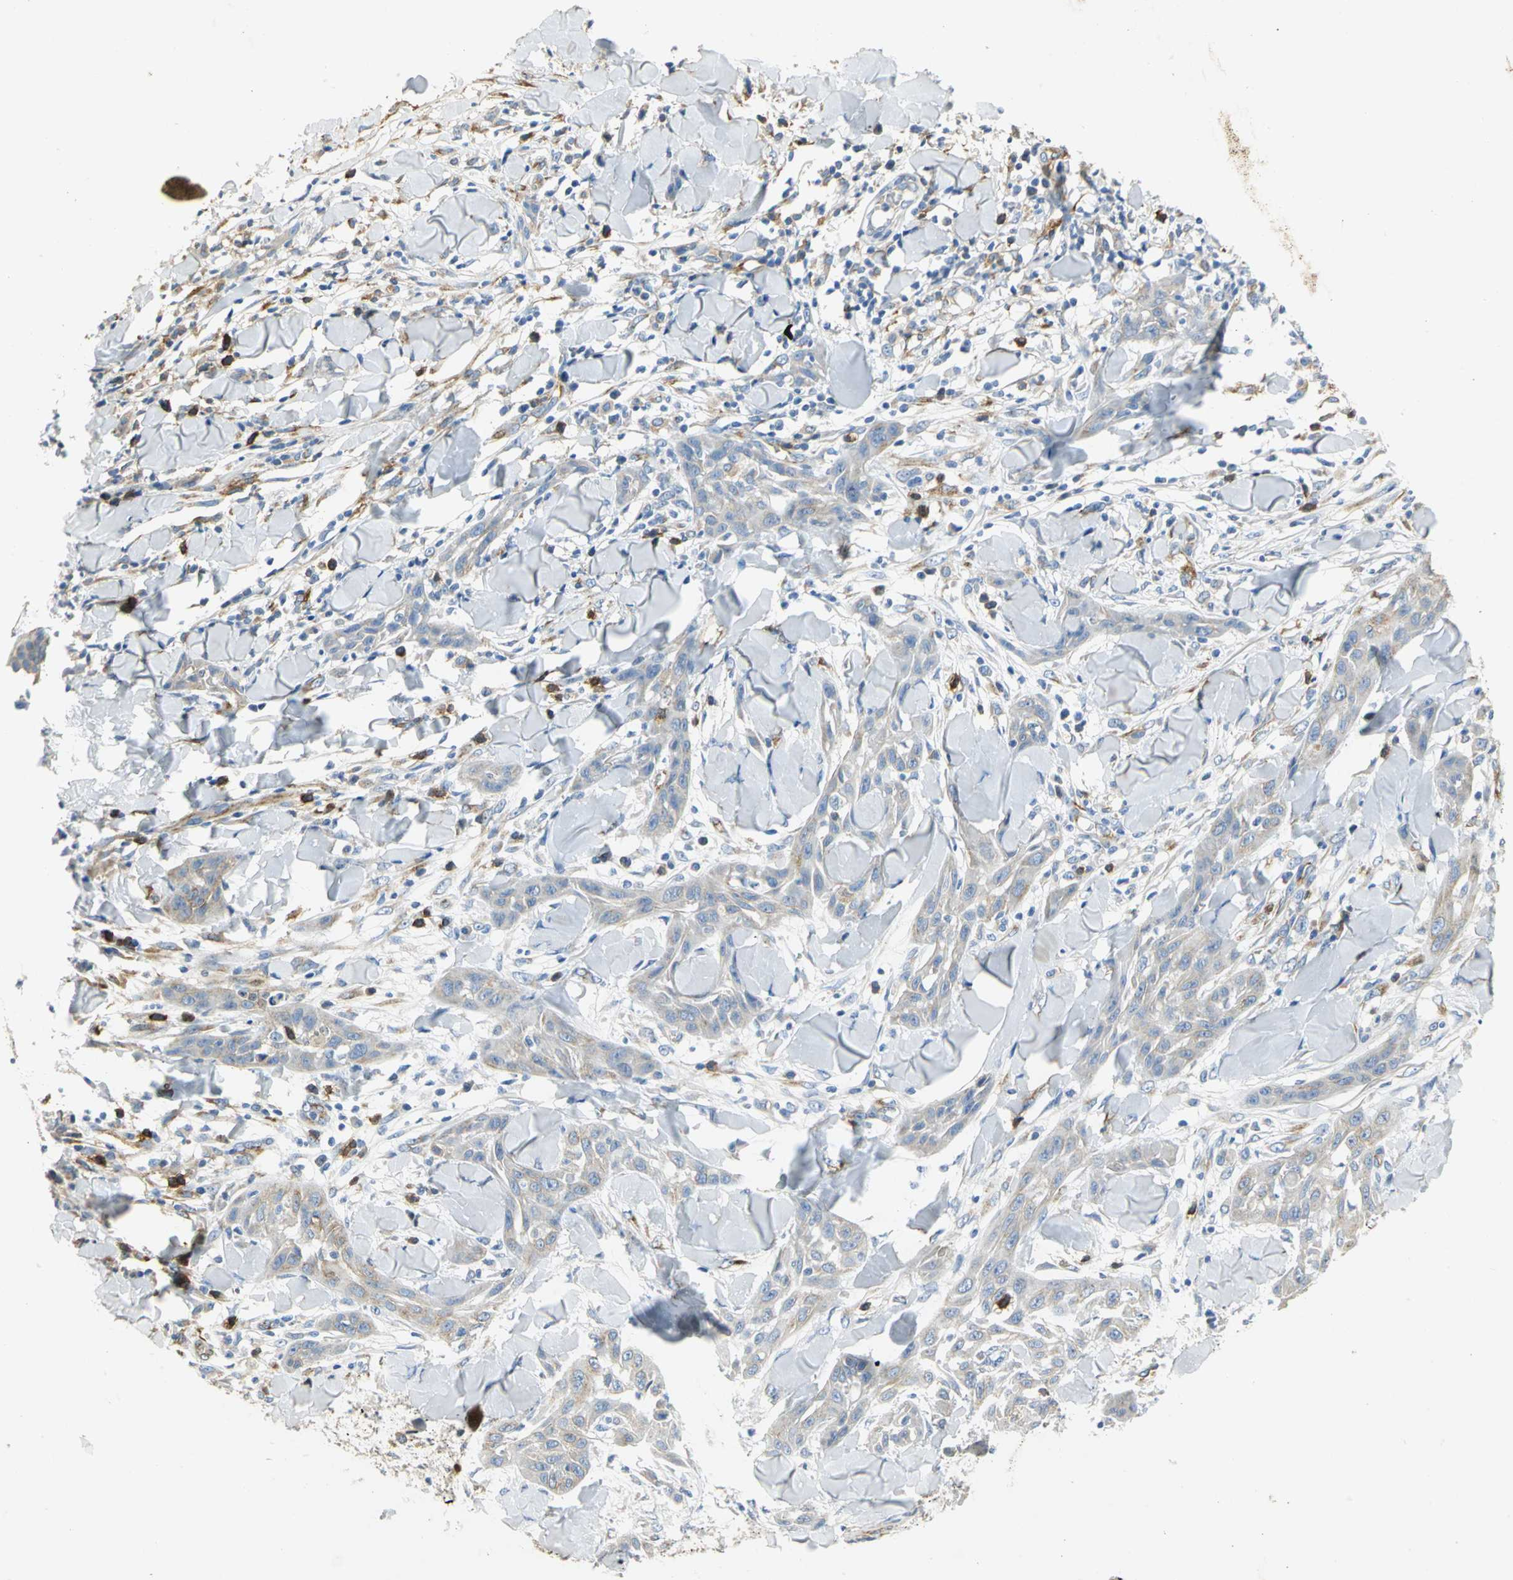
{"staining": {"intensity": "weak", "quantity": "<25%", "location": "cytoplasmic/membranous"}, "tissue": "skin cancer", "cell_type": "Tumor cells", "image_type": "cancer", "snomed": [{"axis": "morphology", "description": "Squamous cell carcinoma, NOS"}, {"axis": "topography", "description": "Skin"}], "caption": "Skin cancer stained for a protein using IHC exhibits no expression tumor cells.", "gene": "GNRH2", "patient": {"sex": "male", "age": 24}}